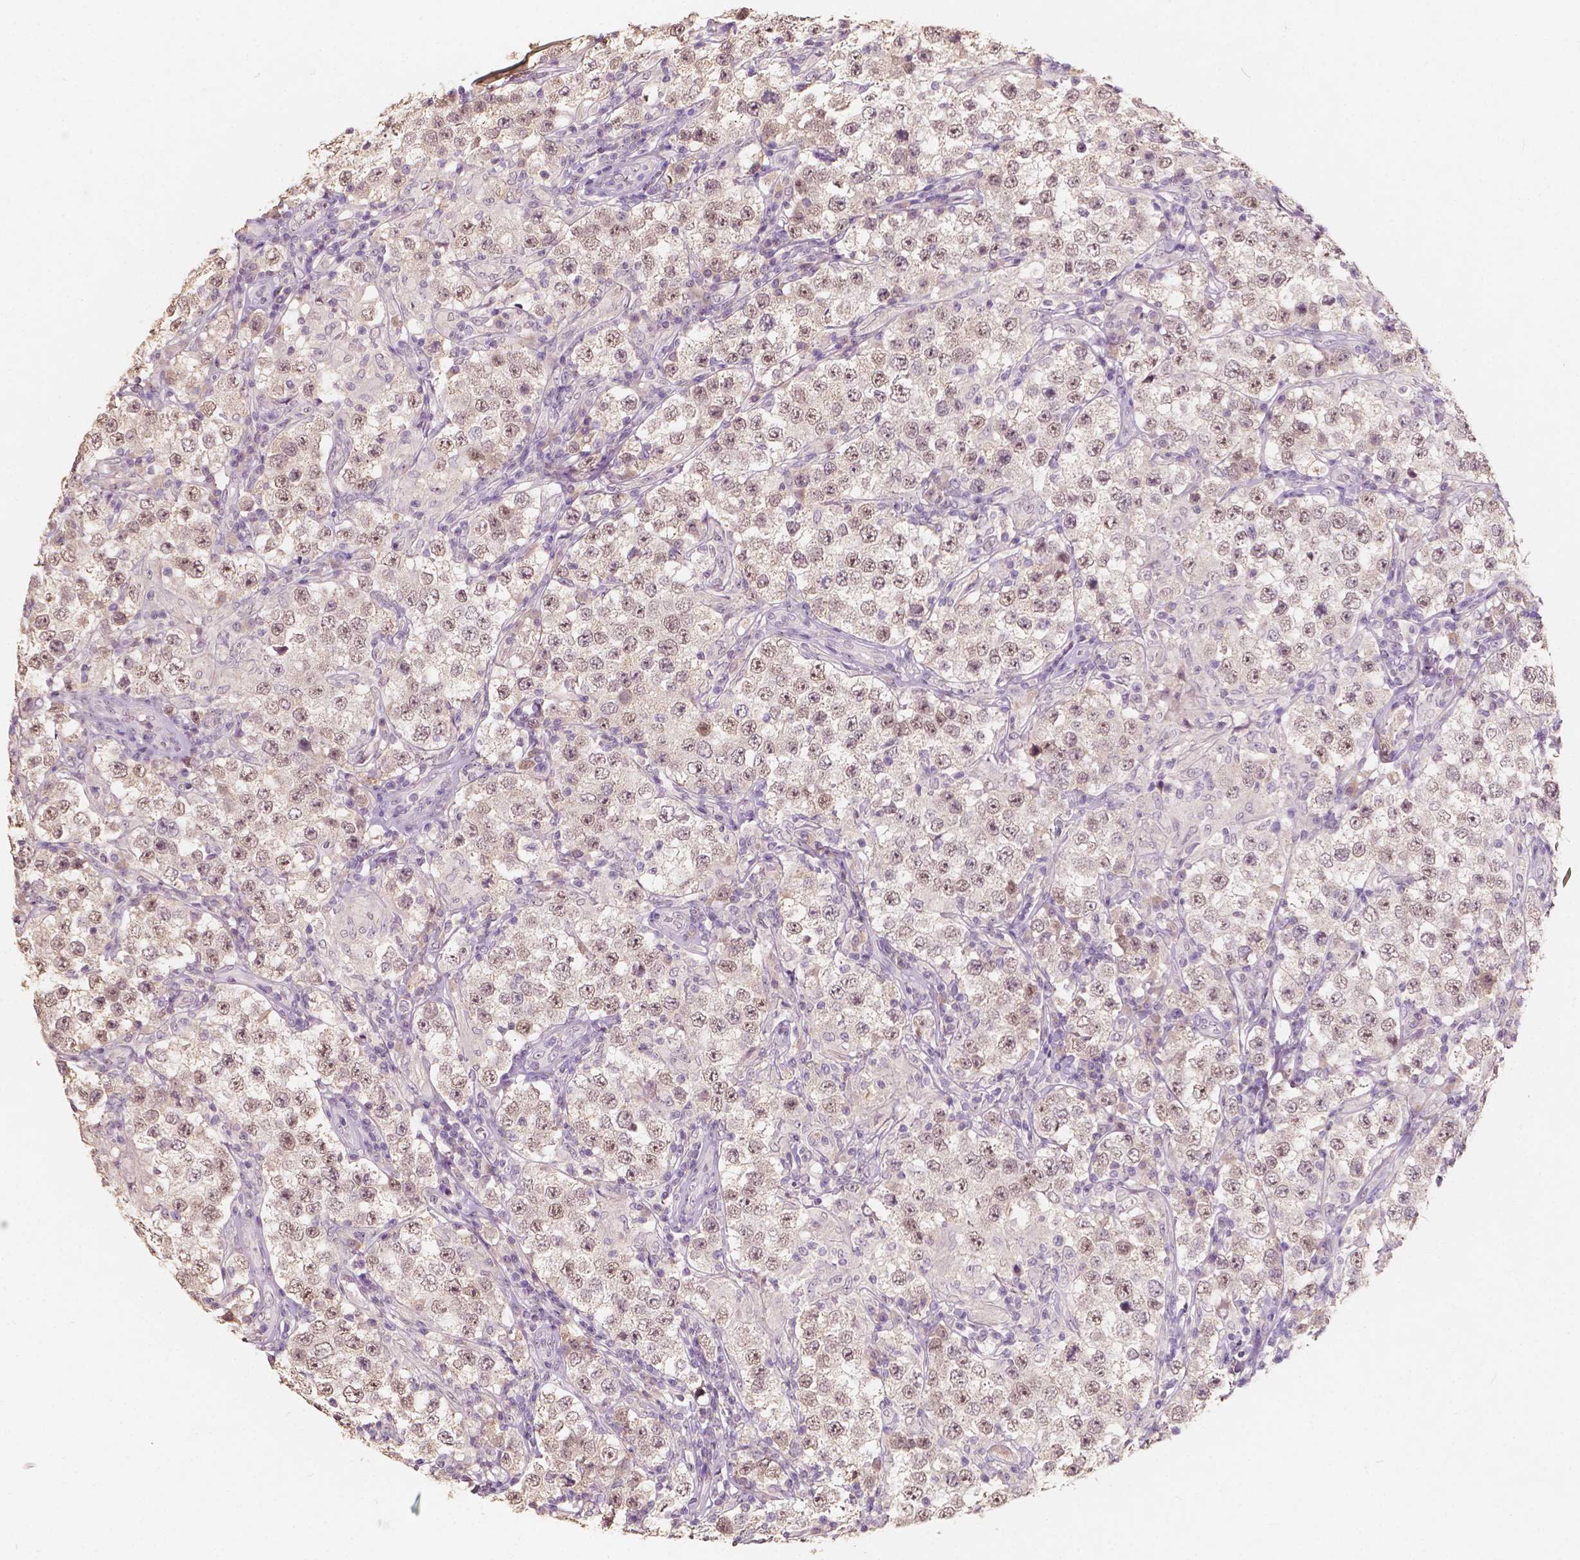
{"staining": {"intensity": "moderate", "quantity": ">75%", "location": "nuclear"}, "tissue": "testis cancer", "cell_type": "Tumor cells", "image_type": "cancer", "snomed": [{"axis": "morphology", "description": "Seminoma, NOS"}, {"axis": "morphology", "description": "Carcinoma, Embryonal, NOS"}, {"axis": "topography", "description": "Testis"}], "caption": "Testis cancer (embryonal carcinoma) stained with a brown dye demonstrates moderate nuclear positive positivity in approximately >75% of tumor cells.", "gene": "SOX15", "patient": {"sex": "male", "age": 41}}